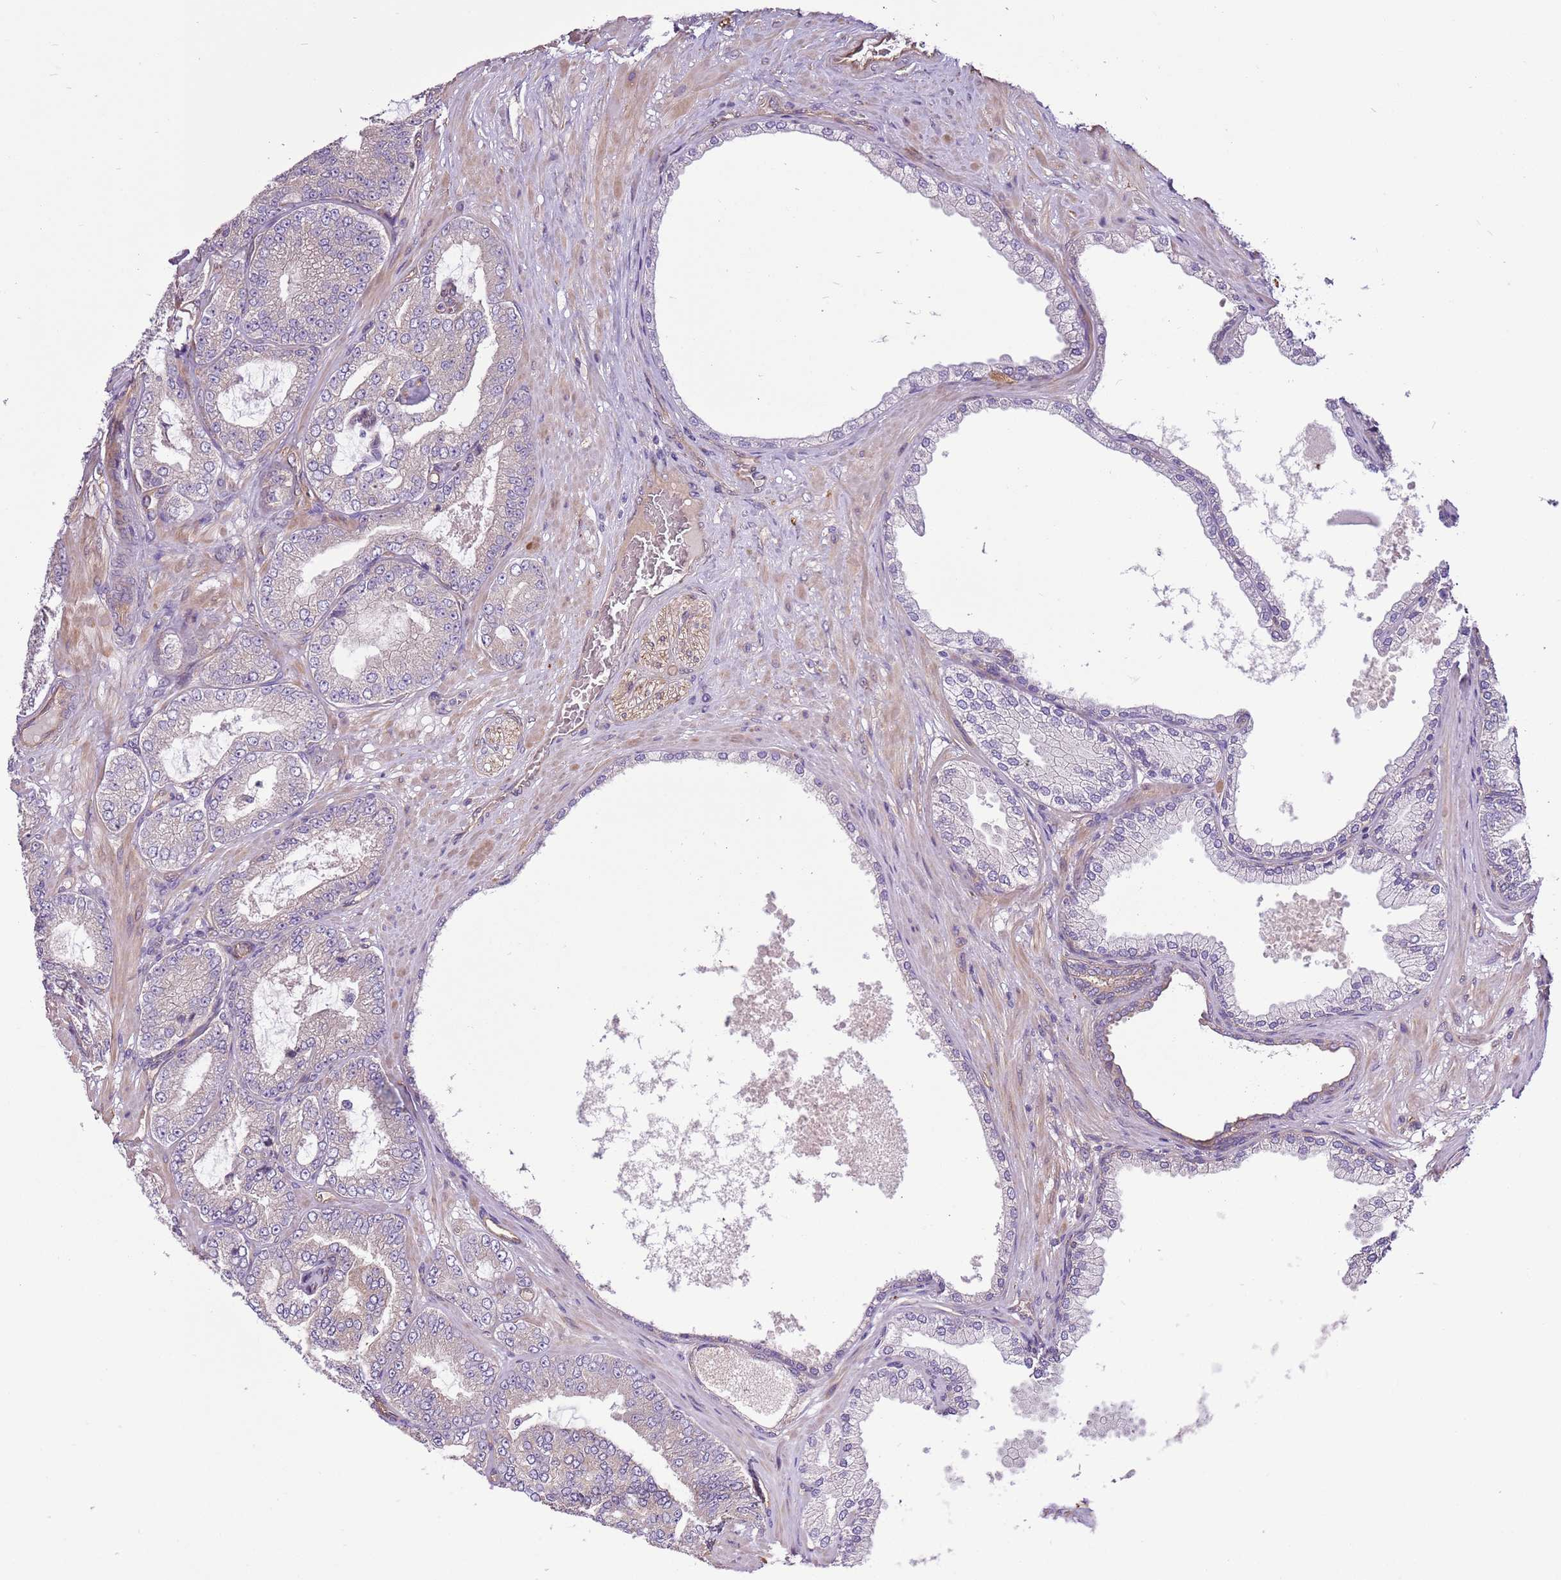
{"staining": {"intensity": "weak", "quantity": "<25%", "location": "cytoplasmic/membranous"}, "tissue": "prostate cancer", "cell_type": "Tumor cells", "image_type": "cancer", "snomed": [{"axis": "morphology", "description": "Adenocarcinoma, Low grade"}, {"axis": "topography", "description": "Prostate"}], "caption": "DAB immunohistochemical staining of human prostate cancer displays no significant staining in tumor cells.", "gene": "GNL1", "patient": {"sex": "male", "age": 63}}